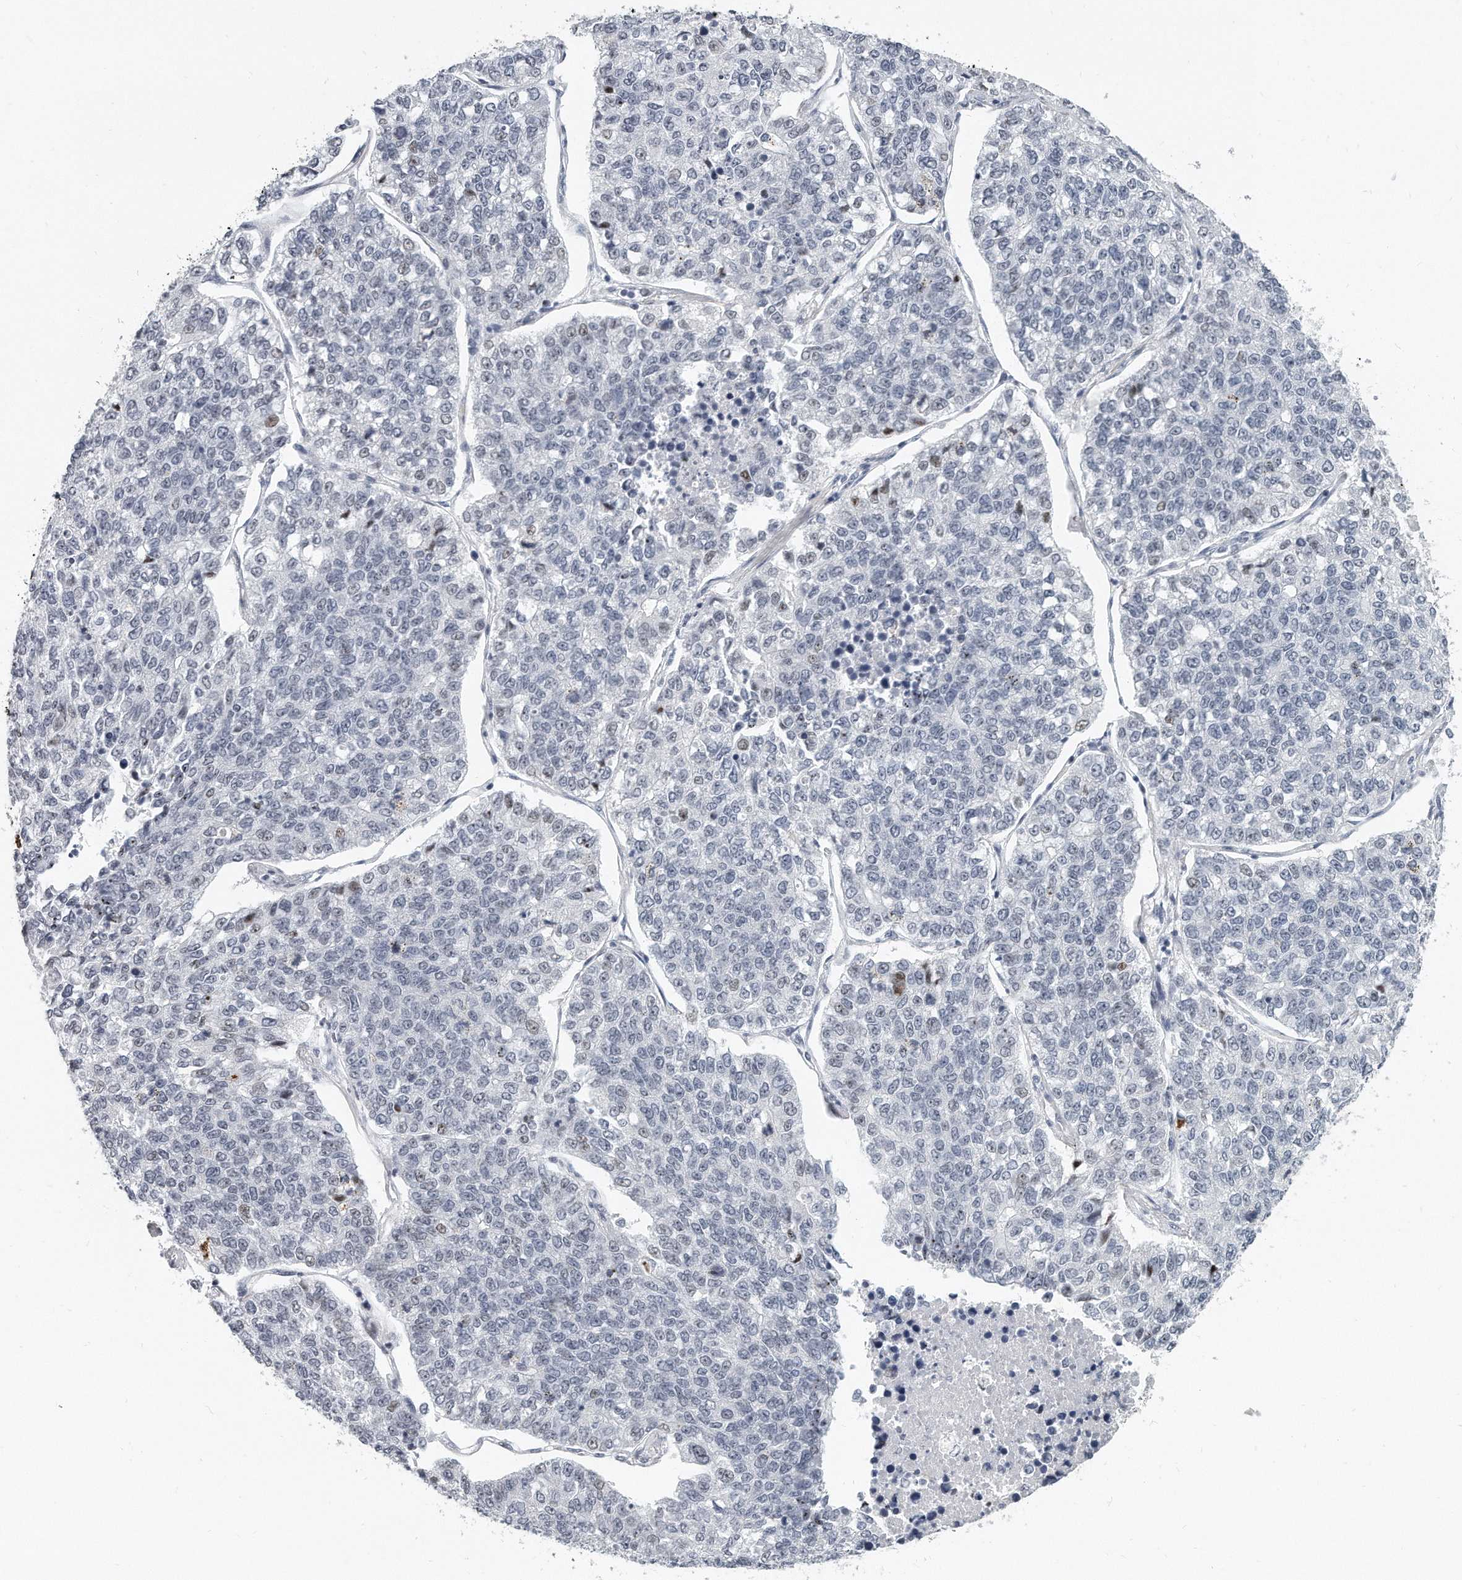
{"staining": {"intensity": "weak", "quantity": "<25%", "location": "nuclear"}, "tissue": "lung cancer", "cell_type": "Tumor cells", "image_type": "cancer", "snomed": [{"axis": "morphology", "description": "Adenocarcinoma, NOS"}, {"axis": "topography", "description": "Lung"}], "caption": "DAB (3,3'-diaminobenzidine) immunohistochemical staining of lung cancer exhibits no significant expression in tumor cells. (DAB immunohistochemistry visualized using brightfield microscopy, high magnification).", "gene": "TFCP2L1", "patient": {"sex": "male", "age": 49}}